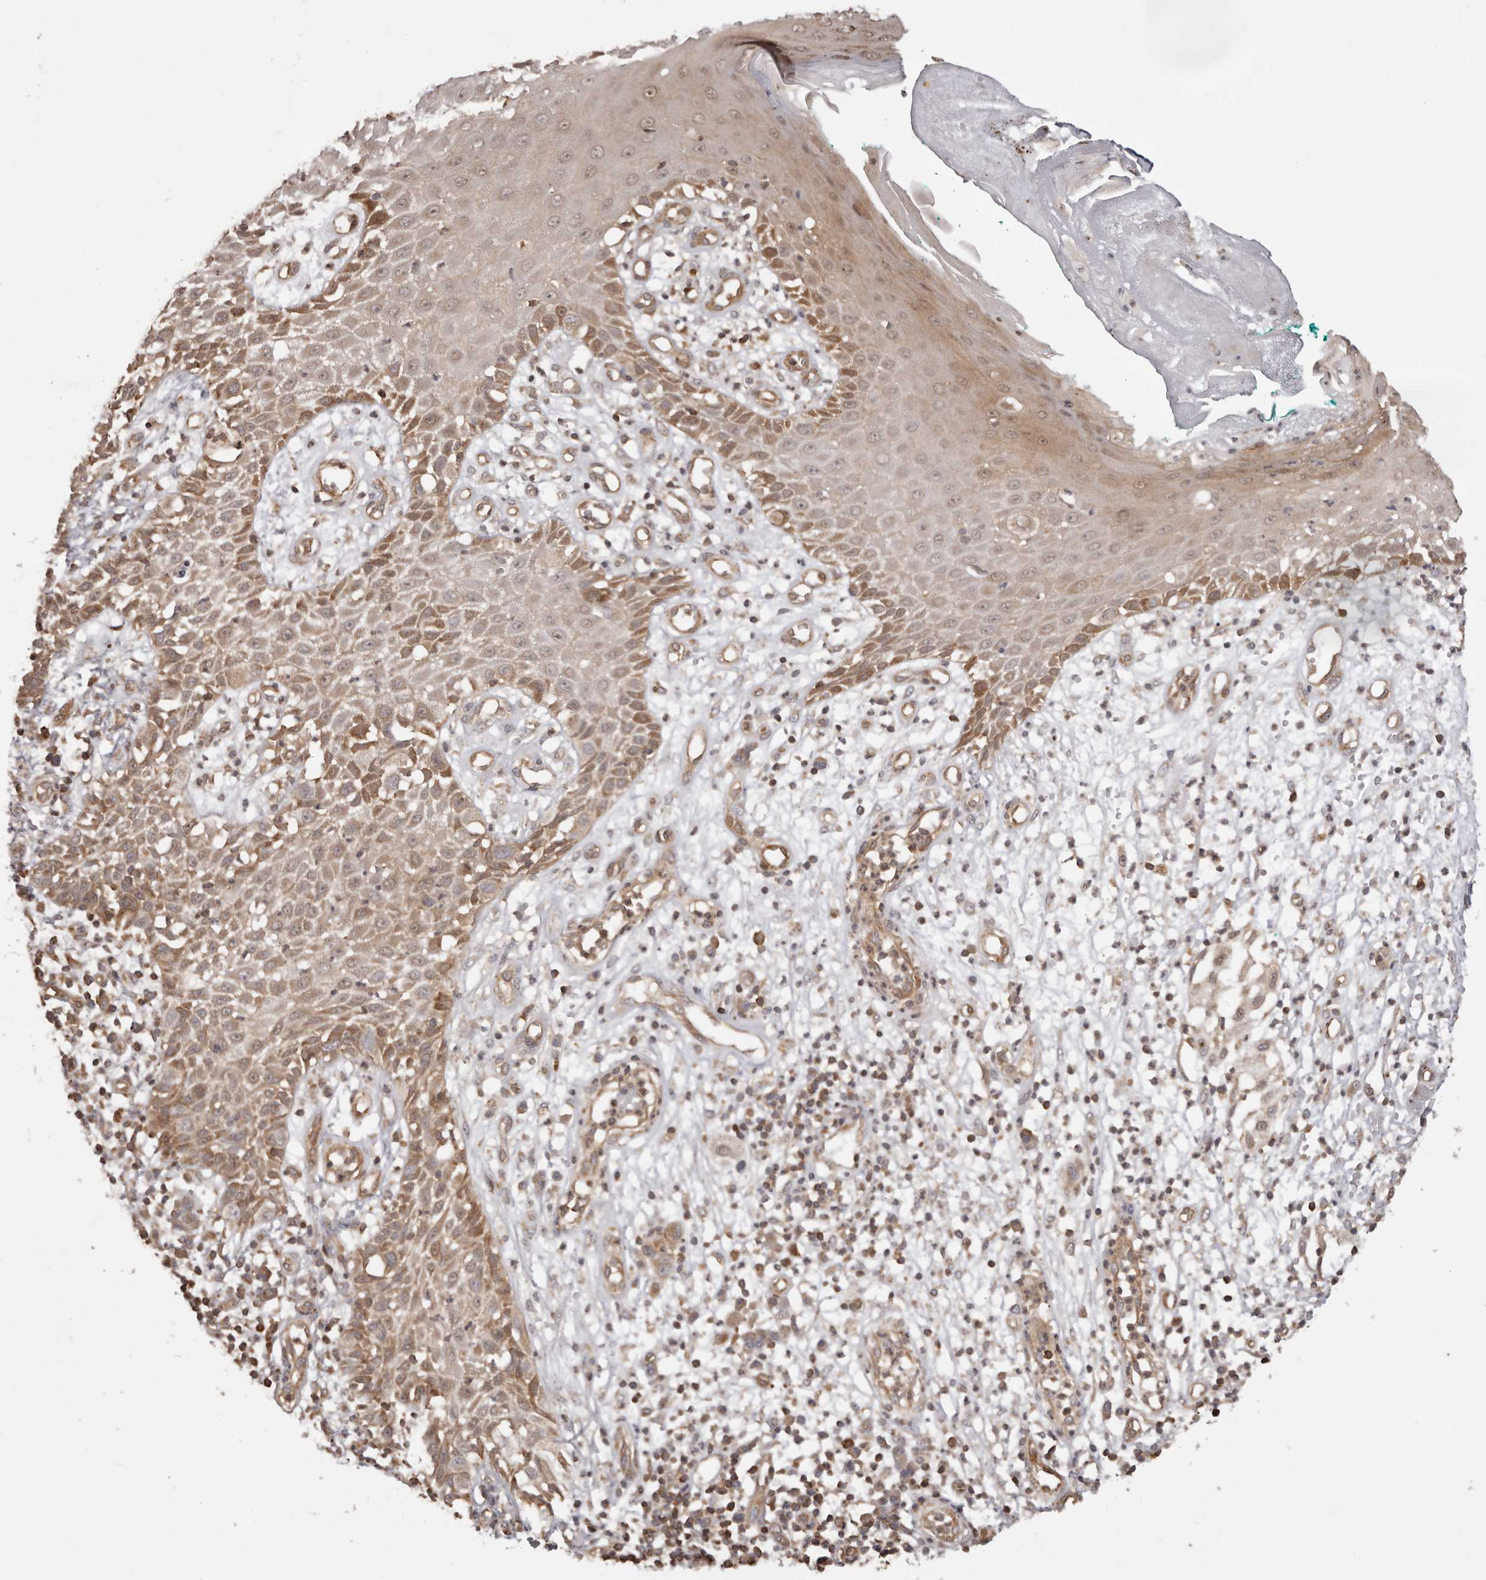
{"staining": {"intensity": "moderate", "quantity": ">75%", "location": "cytoplasmic/membranous"}, "tissue": "melanoma", "cell_type": "Tumor cells", "image_type": "cancer", "snomed": [{"axis": "morphology", "description": "Malignant melanoma, NOS"}, {"axis": "topography", "description": "Skin"}], "caption": "Human melanoma stained for a protein (brown) demonstrates moderate cytoplasmic/membranous positive positivity in approximately >75% of tumor cells.", "gene": "NFKBIA", "patient": {"sex": "female", "age": 81}}